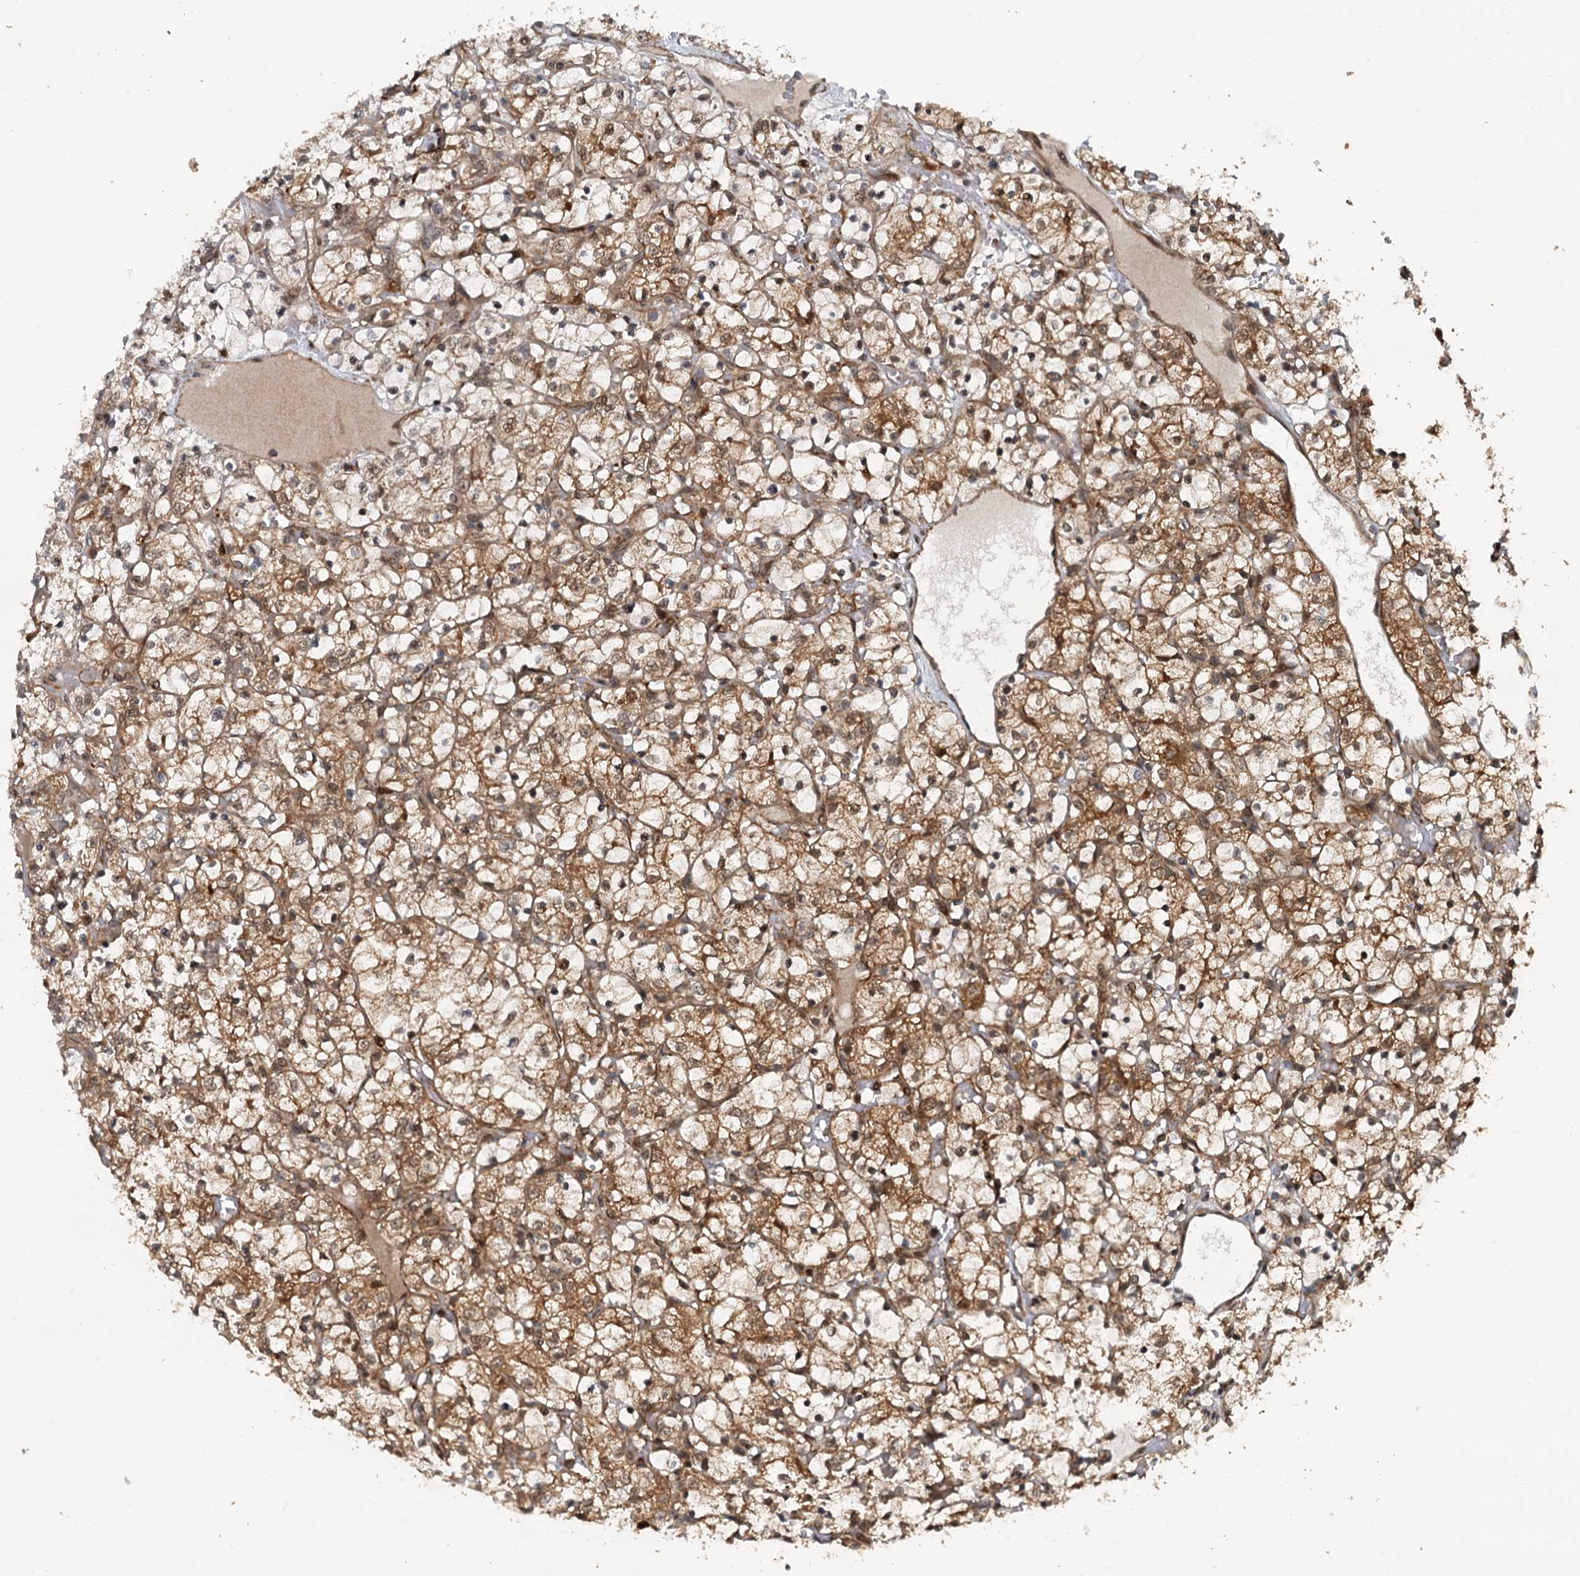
{"staining": {"intensity": "moderate", "quantity": ">75%", "location": "cytoplasmic/membranous,nuclear"}, "tissue": "renal cancer", "cell_type": "Tumor cells", "image_type": "cancer", "snomed": [{"axis": "morphology", "description": "Adenocarcinoma, NOS"}, {"axis": "topography", "description": "Kidney"}], "caption": "Immunohistochemistry image of neoplastic tissue: adenocarcinoma (renal) stained using immunohistochemistry (IHC) exhibits medium levels of moderate protein expression localized specifically in the cytoplasmic/membranous and nuclear of tumor cells, appearing as a cytoplasmic/membranous and nuclear brown color.", "gene": "STUB1", "patient": {"sex": "female", "age": 69}}